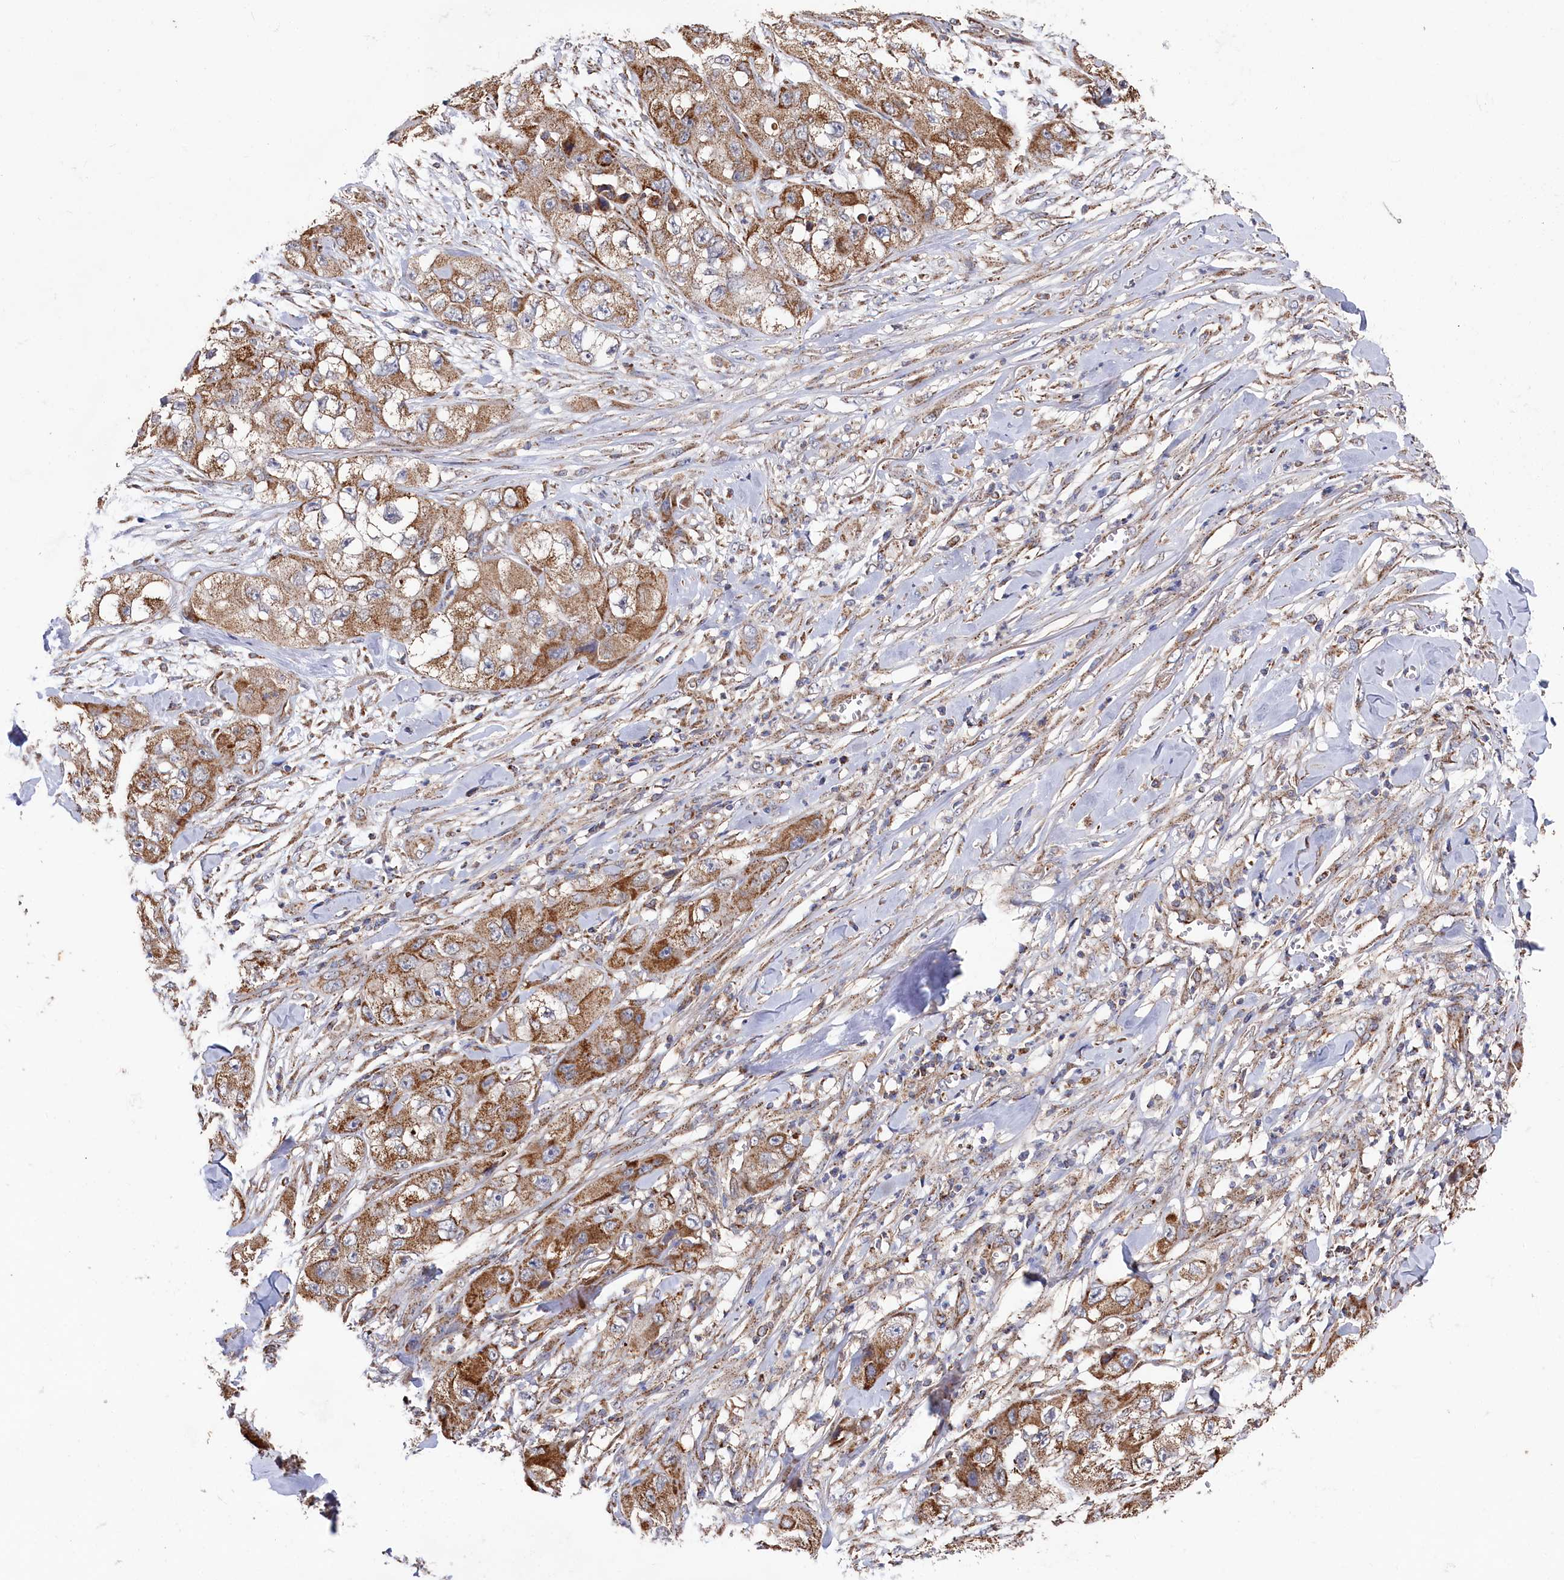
{"staining": {"intensity": "moderate", "quantity": ">75%", "location": "cytoplasmic/membranous"}, "tissue": "skin cancer", "cell_type": "Tumor cells", "image_type": "cancer", "snomed": [{"axis": "morphology", "description": "Squamous cell carcinoma, NOS"}, {"axis": "topography", "description": "Skin"}, {"axis": "topography", "description": "Subcutis"}], "caption": "Human skin cancer (squamous cell carcinoma) stained with a brown dye demonstrates moderate cytoplasmic/membranous positive expression in about >75% of tumor cells.", "gene": "HAUS2", "patient": {"sex": "male", "age": 73}}